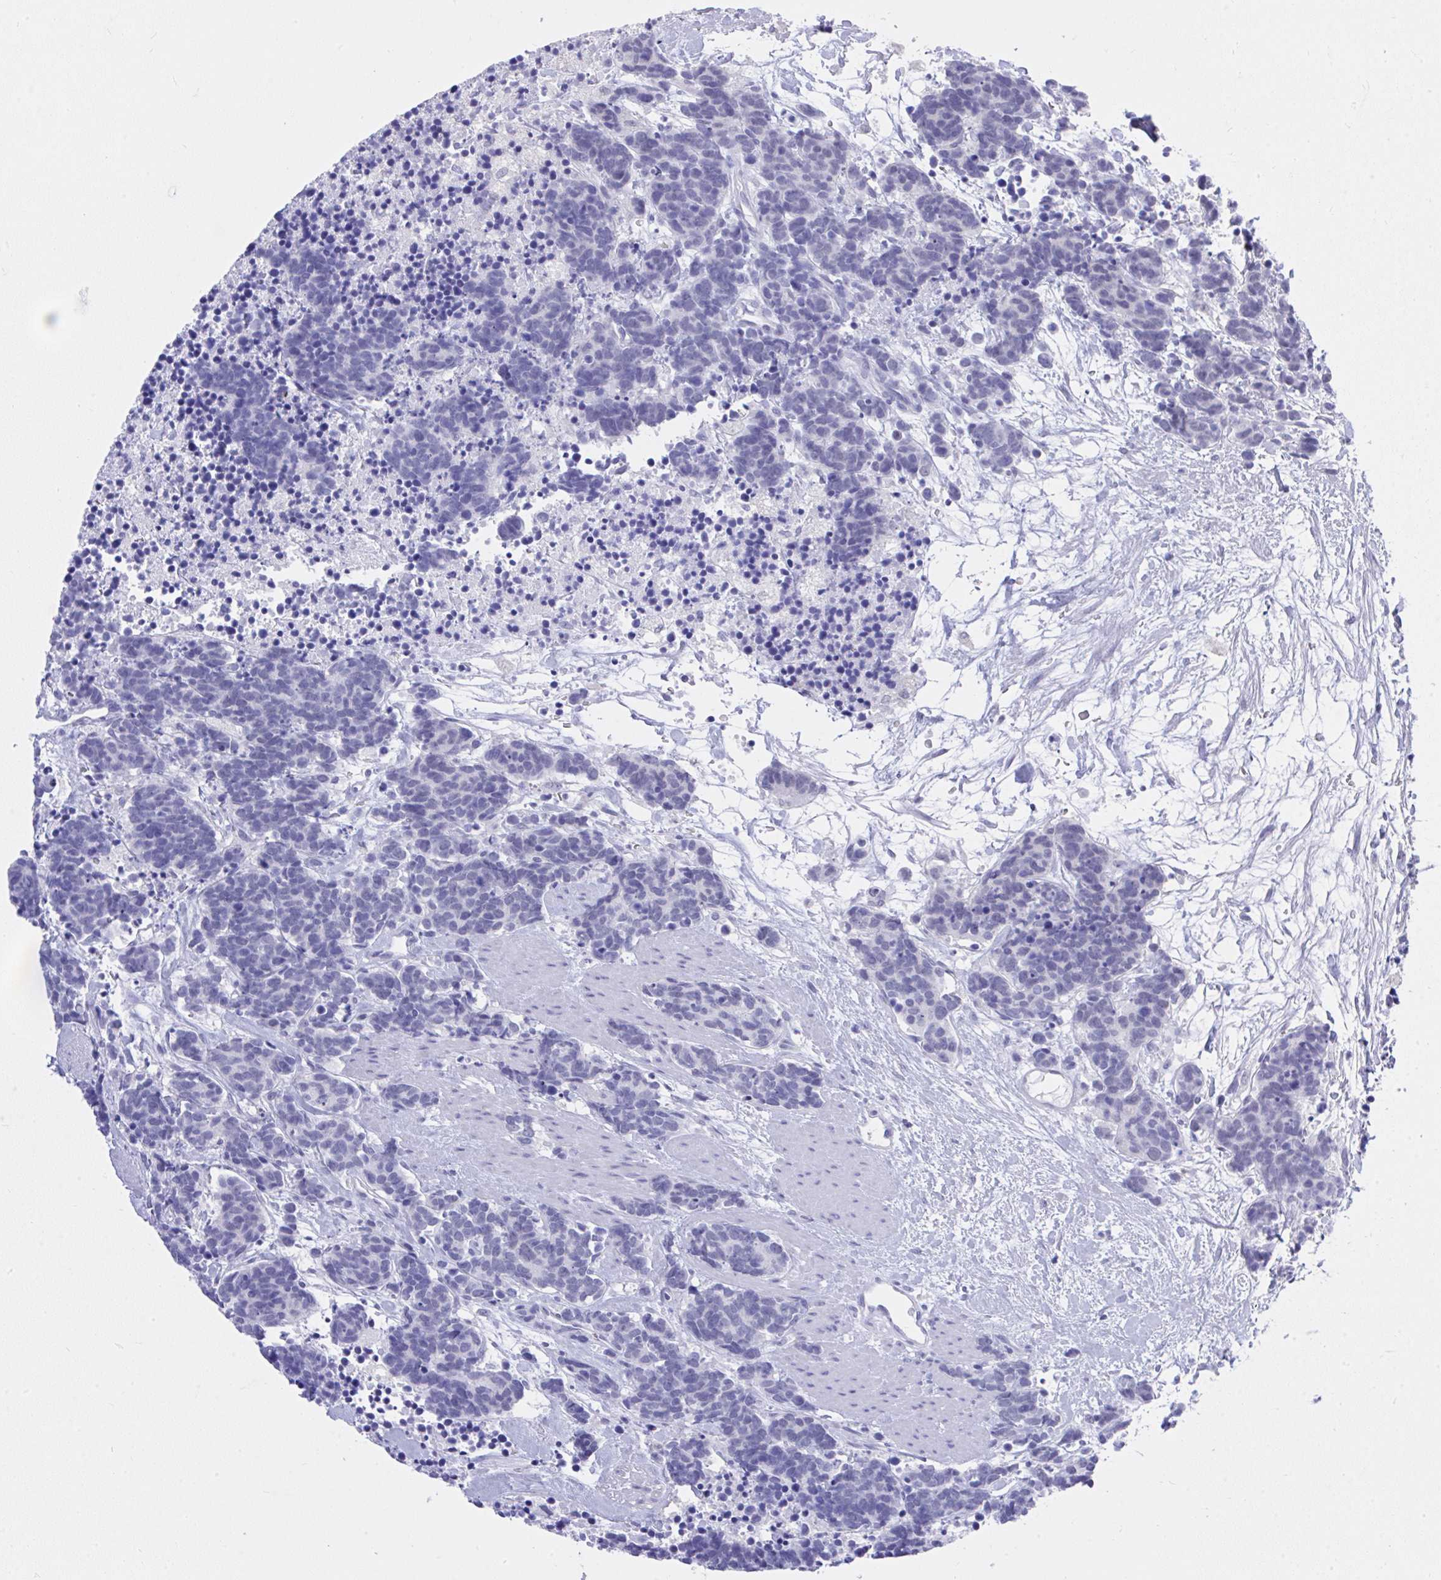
{"staining": {"intensity": "negative", "quantity": "none", "location": "none"}, "tissue": "carcinoid", "cell_type": "Tumor cells", "image_type": "cancer", "snomed": [{"axis": "morphology", "description": "Carcinoma, NOS"}, {"axis": "morphology", "description": "Carcinoid, malignant, NOS"}, {"axis": "topography", "description": "Prostate"}], "caption": "Tumor cells show no significant protein expression in carcinoid.", "gene": "MS4A12", "patient": {"sex": "male", "age": 57}}